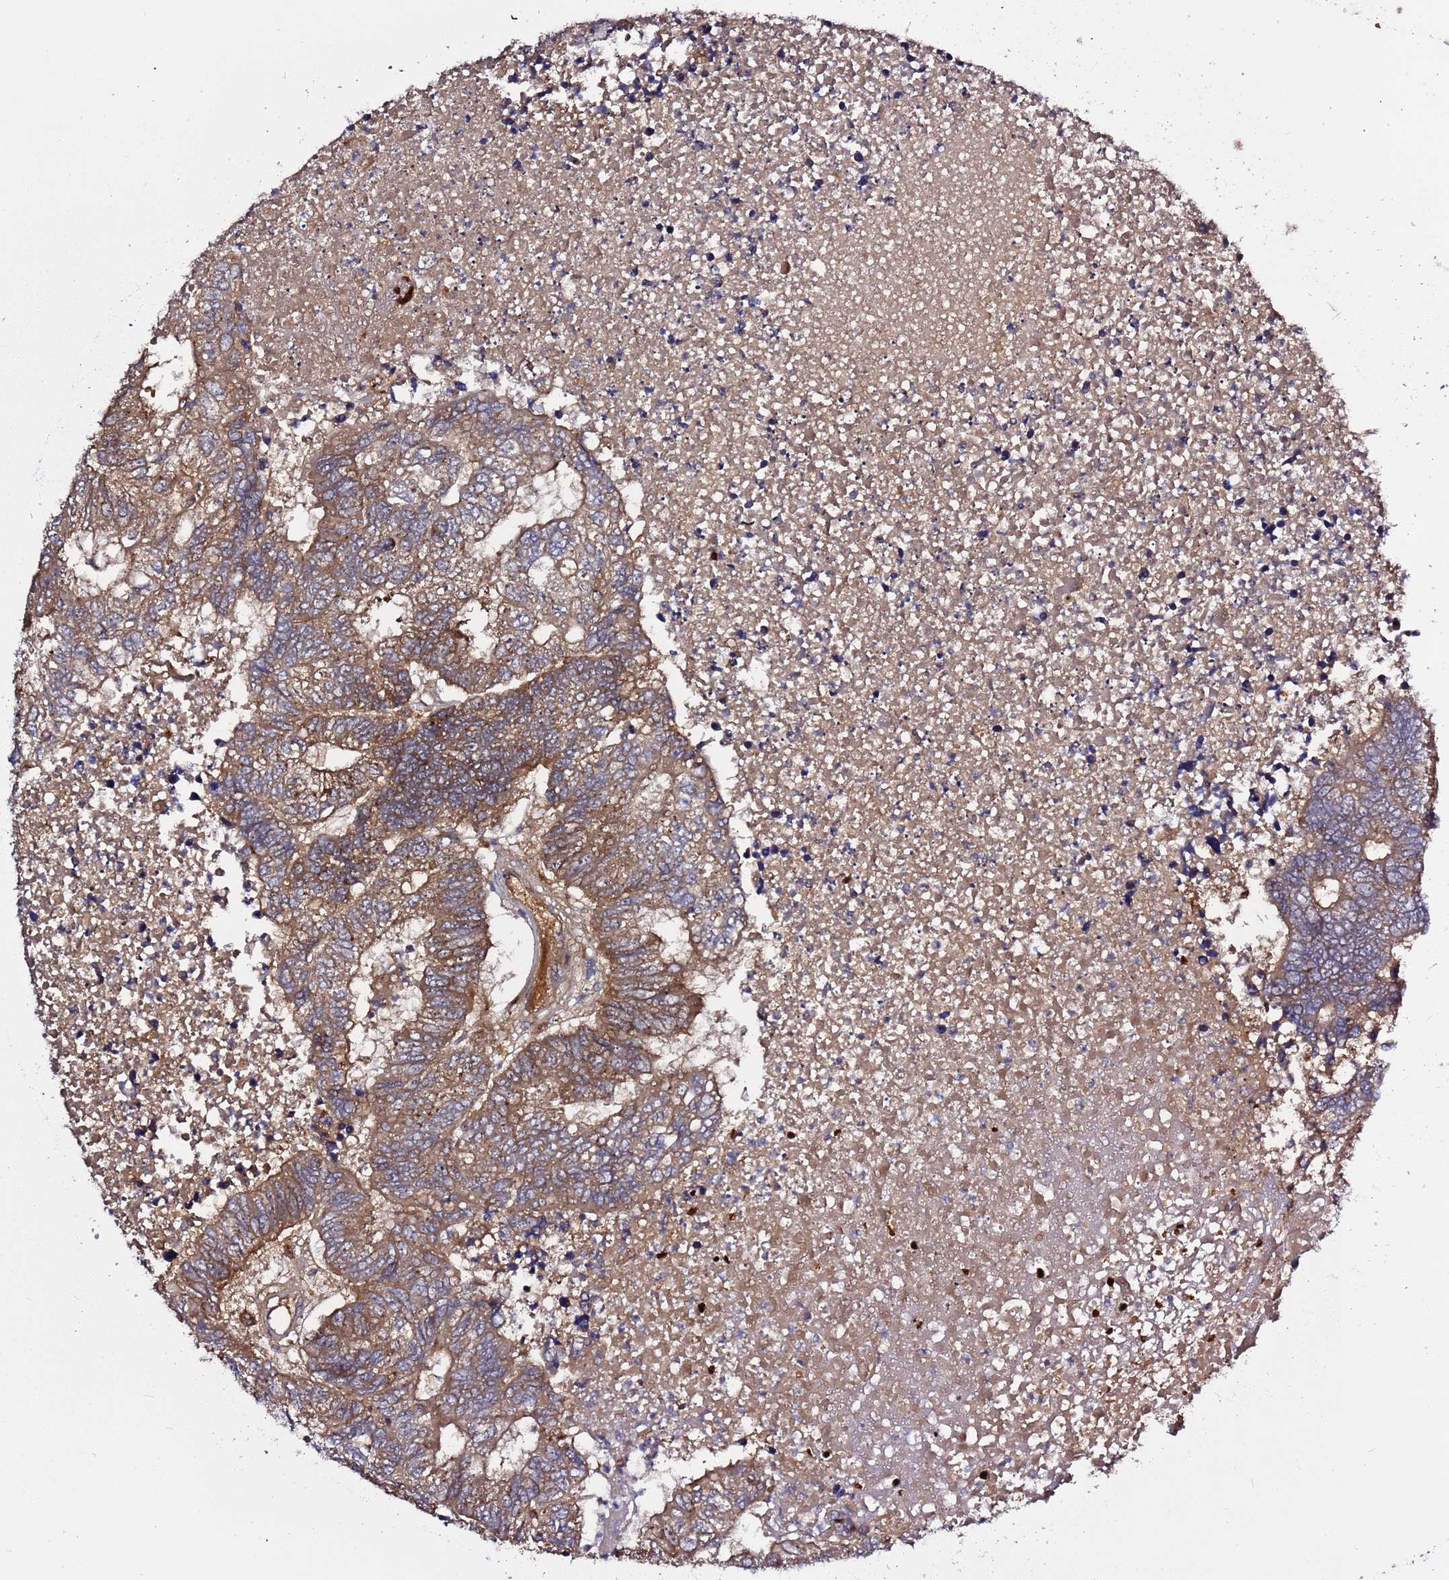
{"staining": {"intensity": "moderate", "quantity": ">75%", "location": "cytoplasmic/membranous"}, "tissue": "colorectal cancer", "cell_type": "Tumor cells", "image_type": "cancer", "snomed": [{"axis": "morphology", "description": "Adenocarcinoma, NOS"}, {"axis": "topography", "description": "Colon"}], "caption": "Colorectal cancer (adenocarcinoma) tissue reveals moderate cytoplasmic/membranous staining in about >75% of tumor cells The staining was performed using DAB to visualize the protein expression in brown, while the nuclei were stained in blue with hematoxylin (Magnification: 20x).", "gene": "VPS36", "patient": {"sex": "female", "age": 48}}